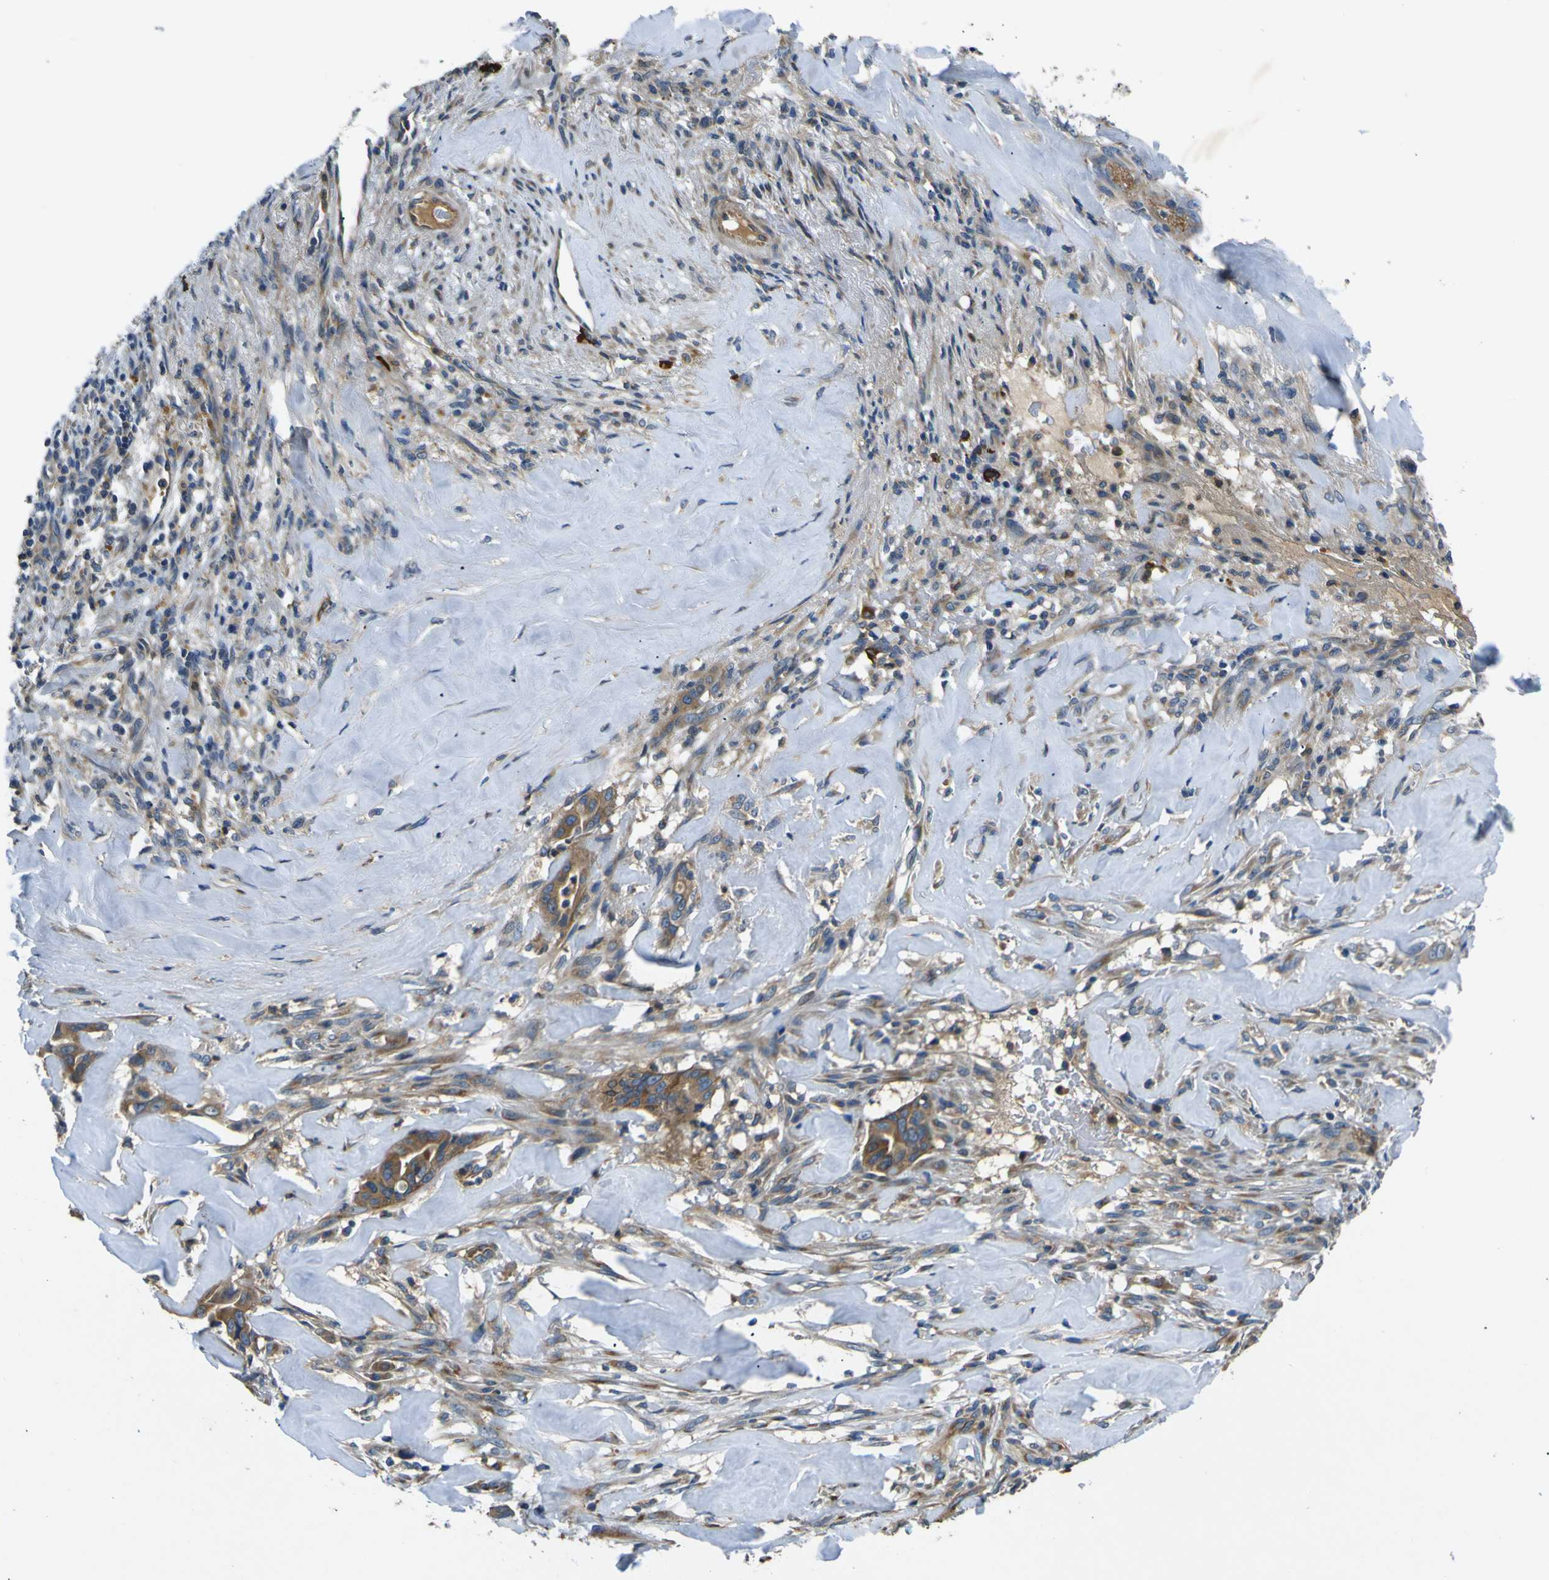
{"staining": {"intensity": "moderate", "quantity": ">75%", "location": "cytoplasmic/membranous"}, "tissue": "liver cancer", "cell_type": "Tumor cells", "image_type": "cancer", "snomed": [{"axis": "morphology", "description": "Cholangiocarcinoma"}, {"axis": "topography", "description": "Liver"}], "caption": "Immunohistochemical staining of cholangiocarcinoma (liver) exhibits medium levels of moderate cytoplasmic/membranous protein staining in approximately >75% of tumor cells. The protein is shown in brown color, while the nuclei are stained blue.", "gene": "RAB1B", "patient": {"sex": "female", "age": 67}}